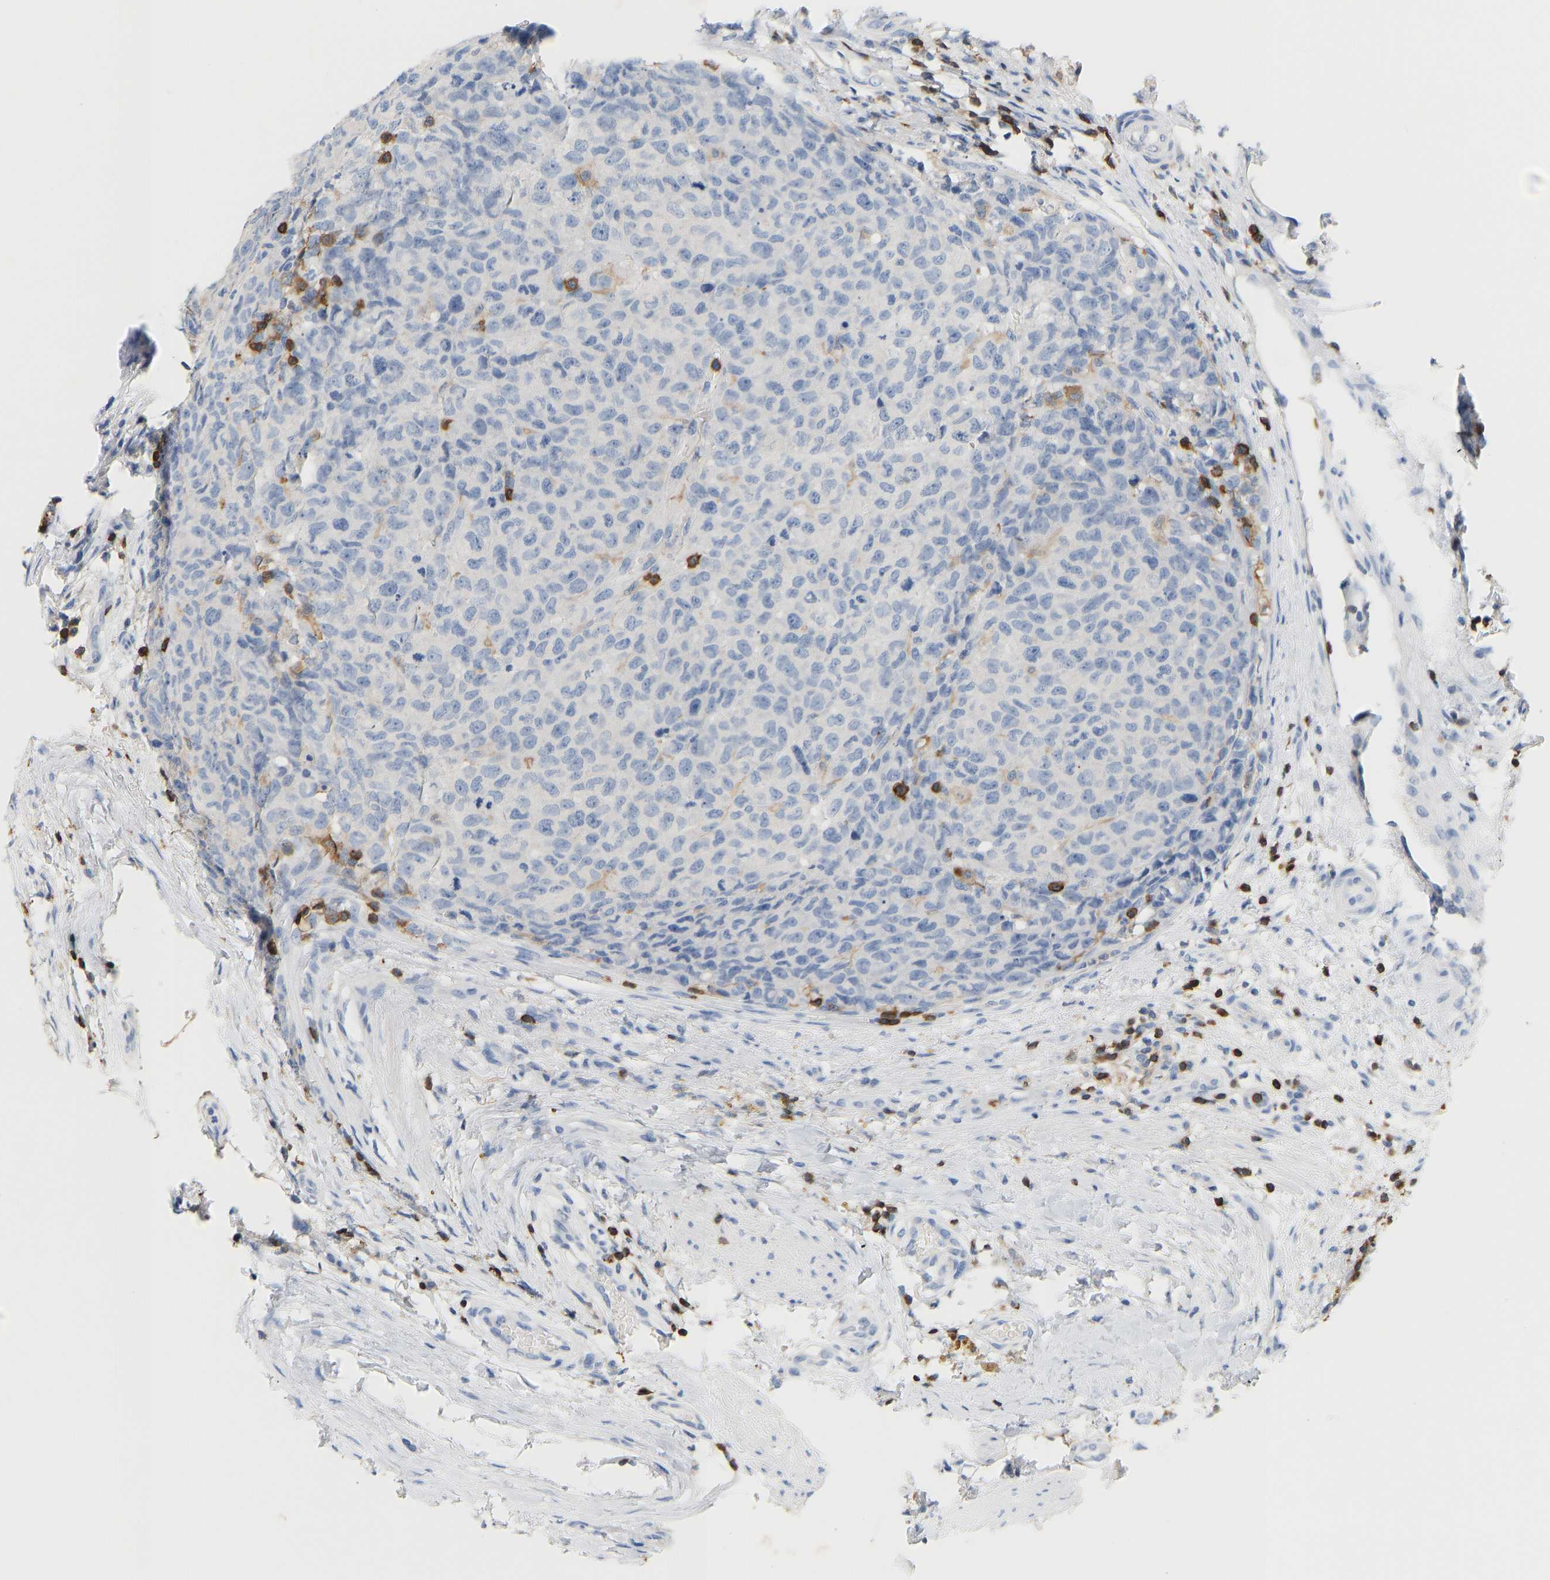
{"staining": {"intensity": "negative", "quantity": "none", "location": "none"}, "tissue": "testis cancer", "cell_type": "Tumor cells", "image_type": "cancer", "snomed": [{"axis": "morphology", "description": "Seminoma, NOS"}, {"axis": "topography", "description": "Testis"}], "caption": "Protein analysis of seminoma (testis) displays no significant expression in tumor cells.", "gene": "EVL", "patient": {"sex": "male", "age": 59}}